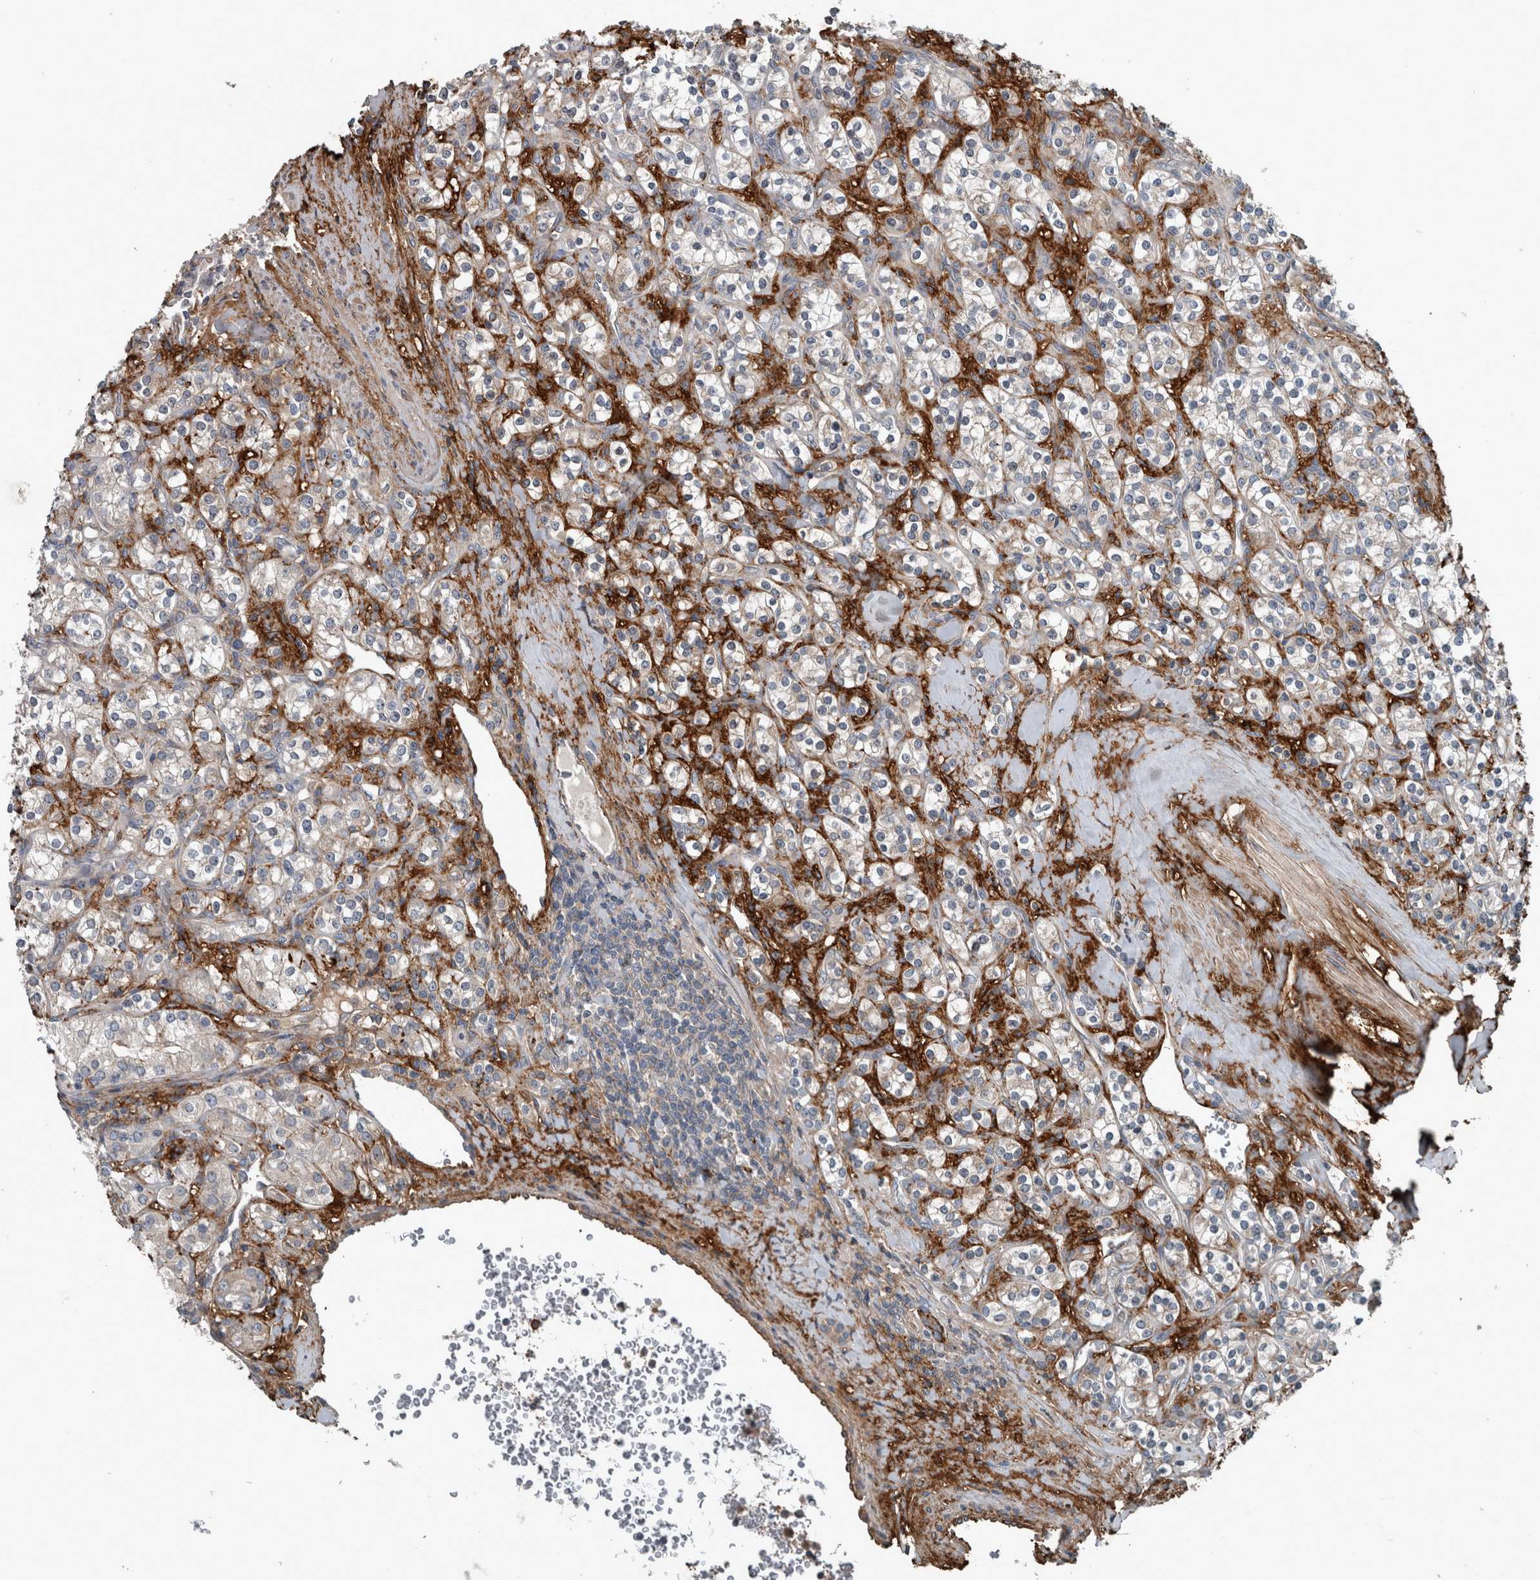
{"staining": {"intensity": "negative", "quantity": "none", "location": "none"}, "tissue": "renal cancer", "cell_type": "Tumor cells", "image_type": "cancer", "snomed": [{"axis": "morphology", "description": "Adenocarcinoma, NOS"}, {"axis": "topography", "description": "Kidney"}], "caption": "Immunohistochemistry (IHC) of human renal cancer reveals no positivity in tumor cells.", "gene": "EXOC8", "patient": {"sex": "male", "age": 77}}